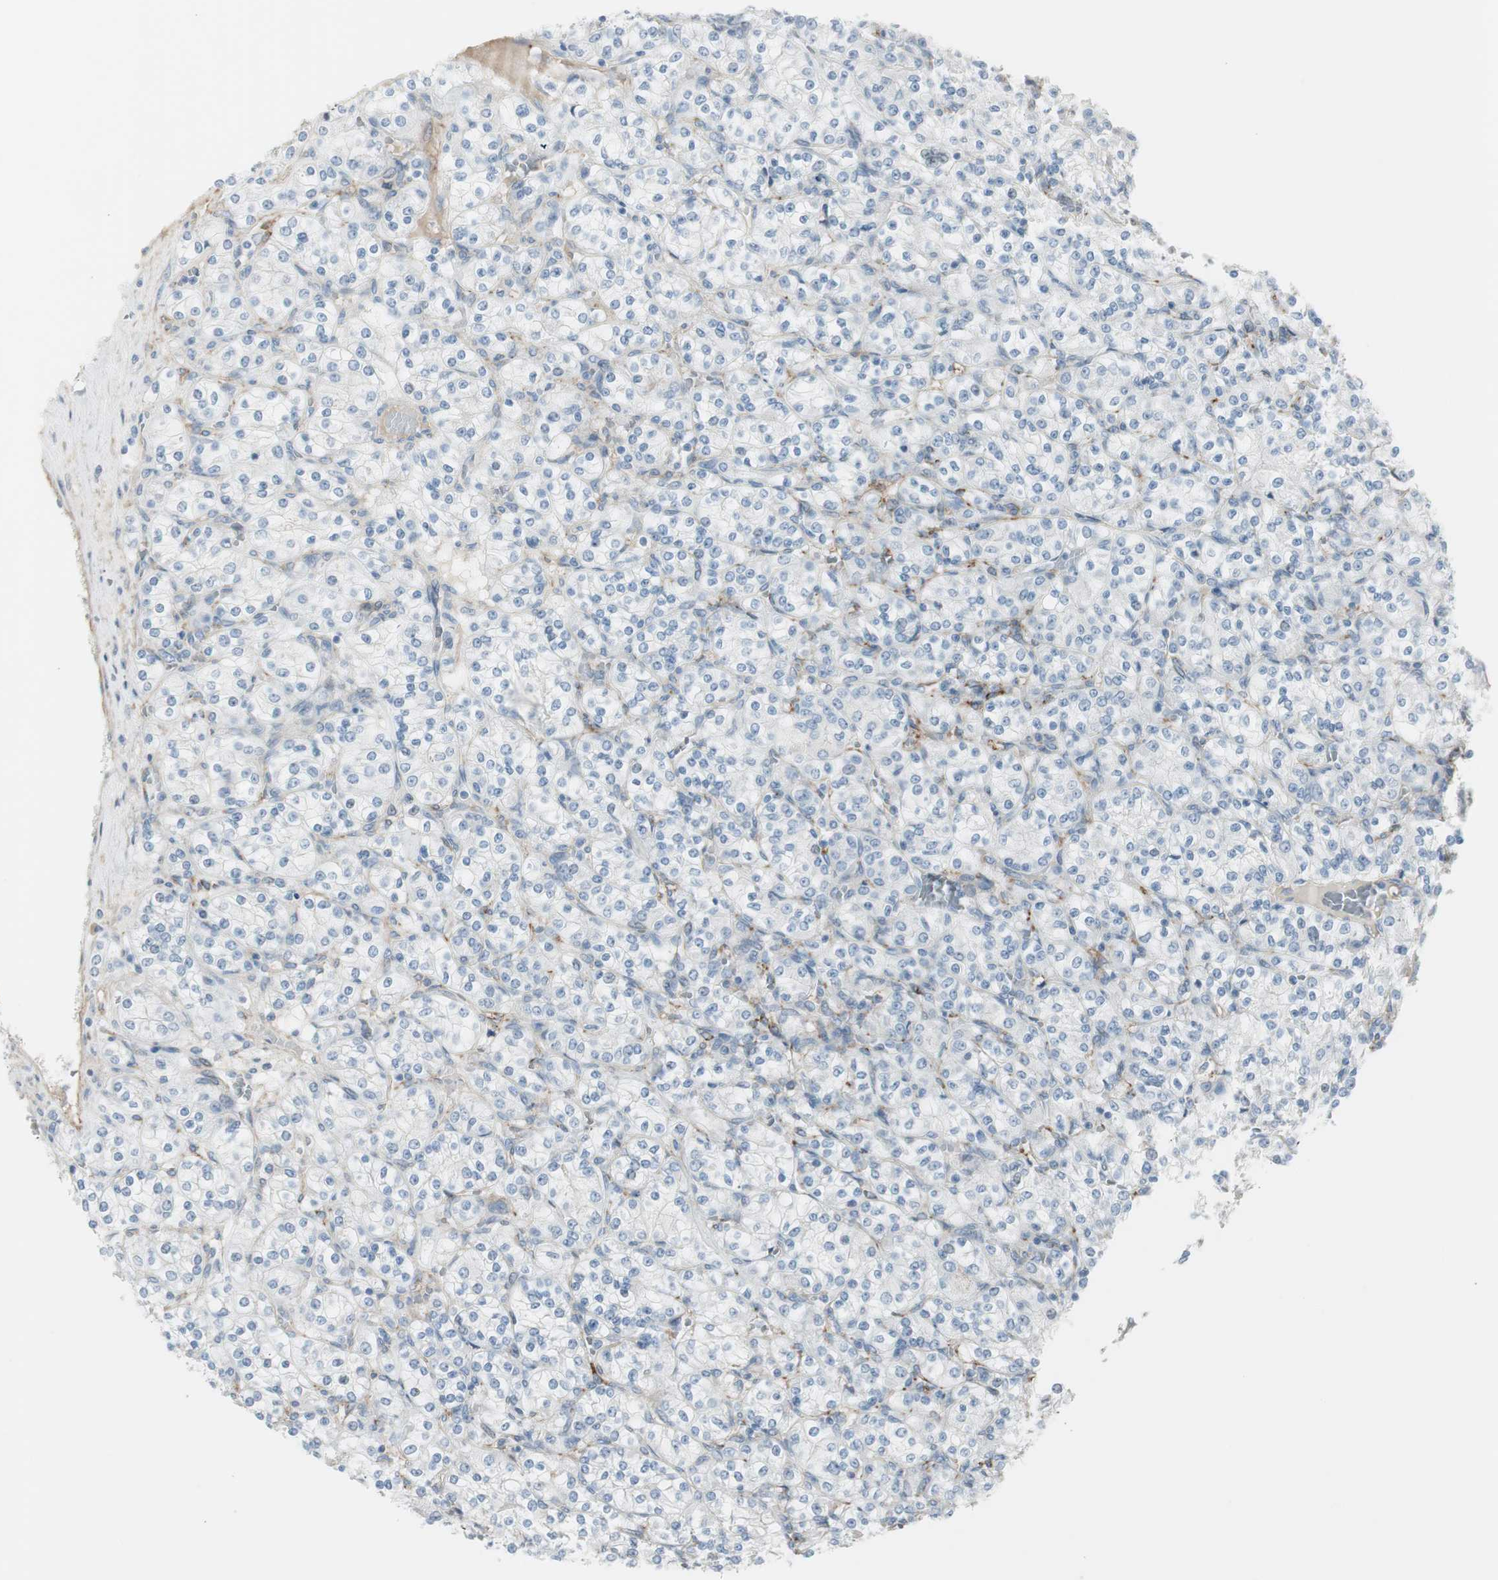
{"staining": {"intensity": "negative", "quantity": "none", "location": "none"}, "tissue": "renal cancer", "cell_type": "Tumor cells", "image_type": "cancer", "snomed": [{"axis": "morphology", "description": "Adenocarcinoma, NOS"}, {"axis": "topography", "description": "Kidney"}], "caption": "DAB (3,3'-diaminobenzidine) immunohistochemical staining of human adenocarcinoma (renal) reveals no significant expression in tumor cells. Brightfield microscopy of immunohistochemistry (IHC) stained with DAB (3,3'-diaminobenzidine) (brown) and hematoxylin (blue), captured at high magnification.", "gene": "CACNA2D1", "patient": {"sex": "male", "age": 77}}